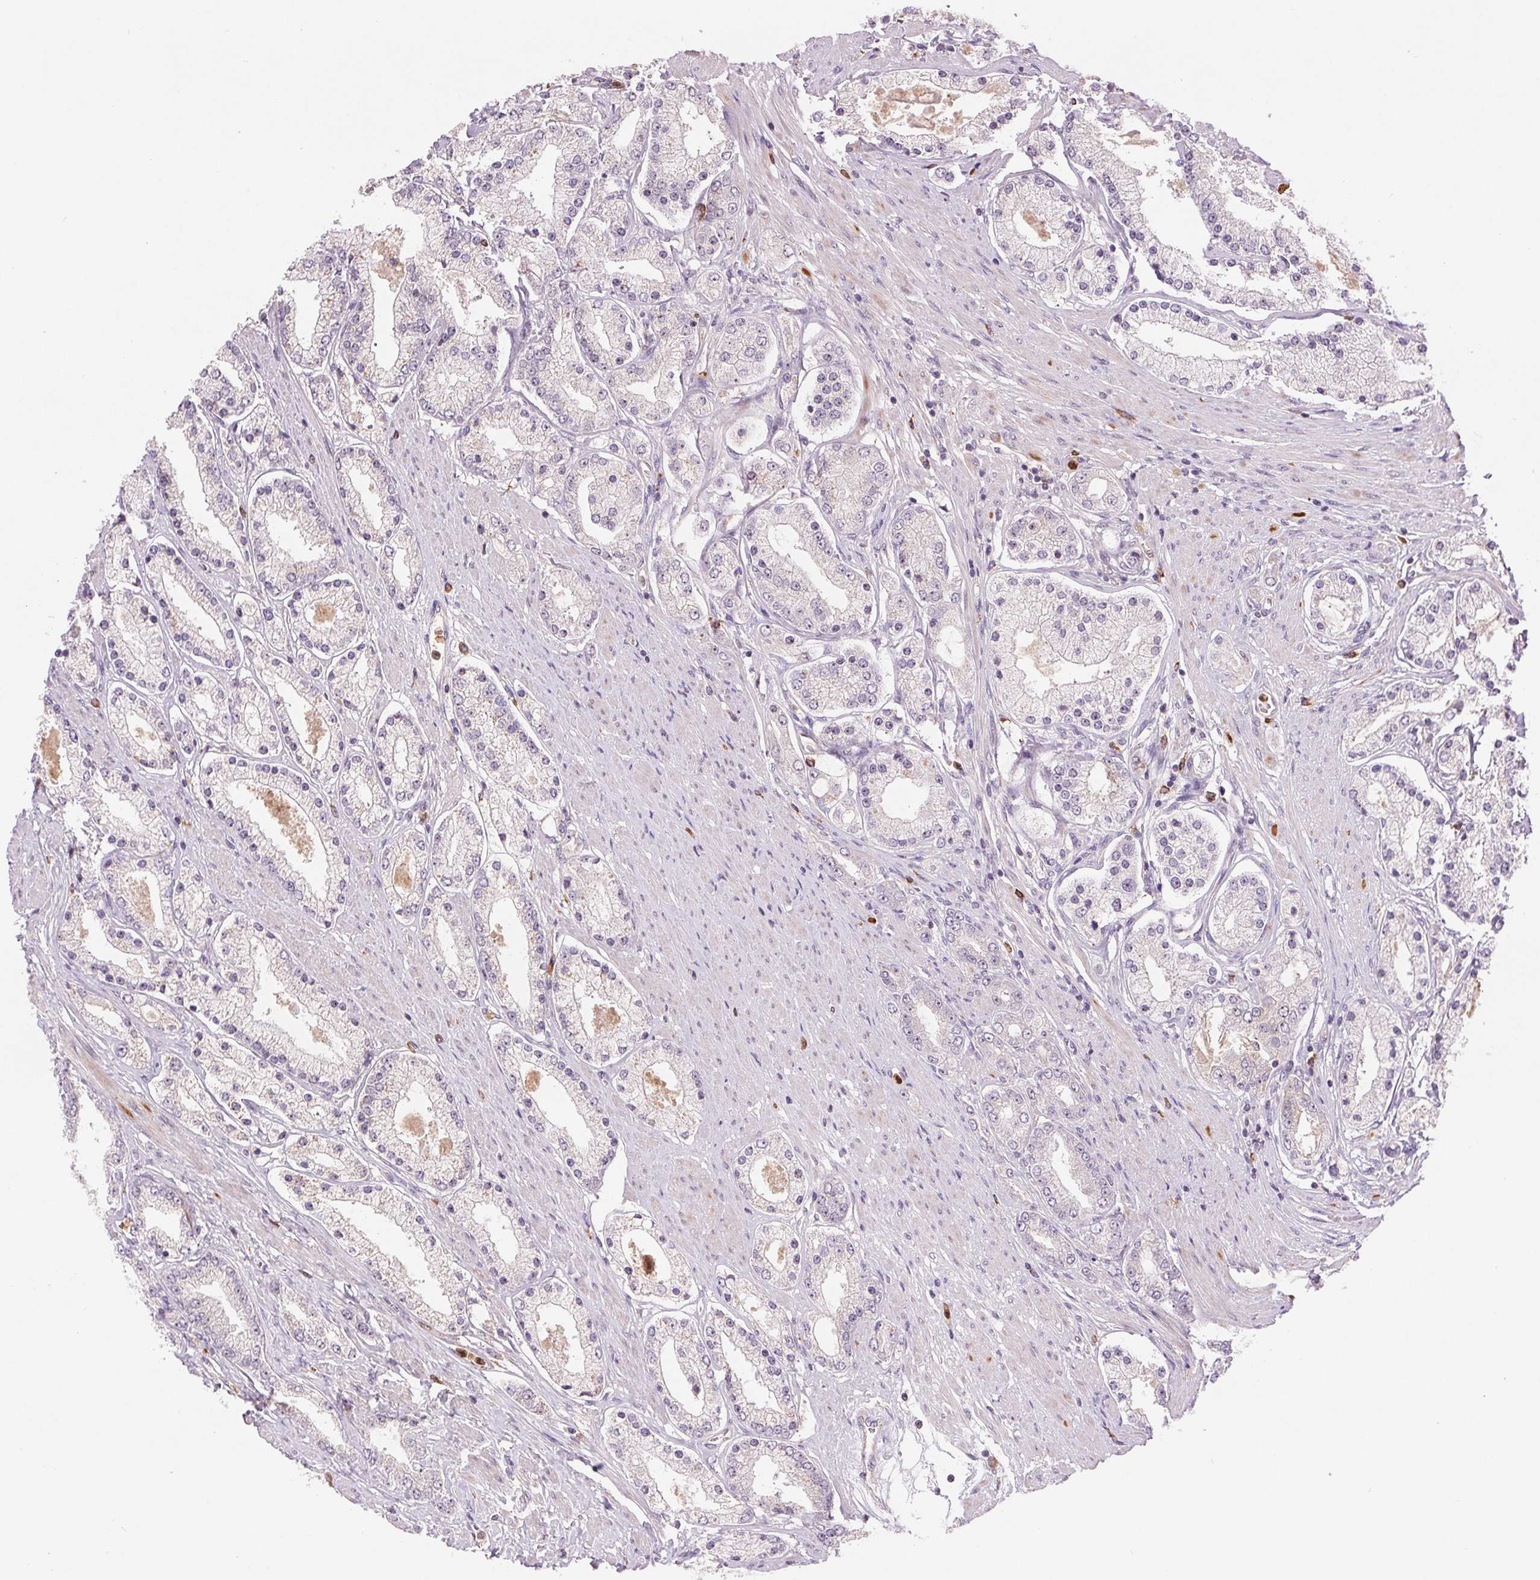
{"staining": {"intensity": "negative", "quantity": "none", "location": "none"}, "tissue": "prostate cancer", "cell_type": "Tumor cells", "image_type": "cancer", "snomed": [{"axis": "morphology", "description": "Adenocarcinoma, High grade"}, {"axis": "topography", "description": "Prostate"}], "caption": "Prostate cancer (high-grade adenocarcinoma) stained for a protein using immunohistochemistry exhibits no positivity tumor cells.", "gene": "RANBP3L", "patient": {"sex": "male", "age": 67}}